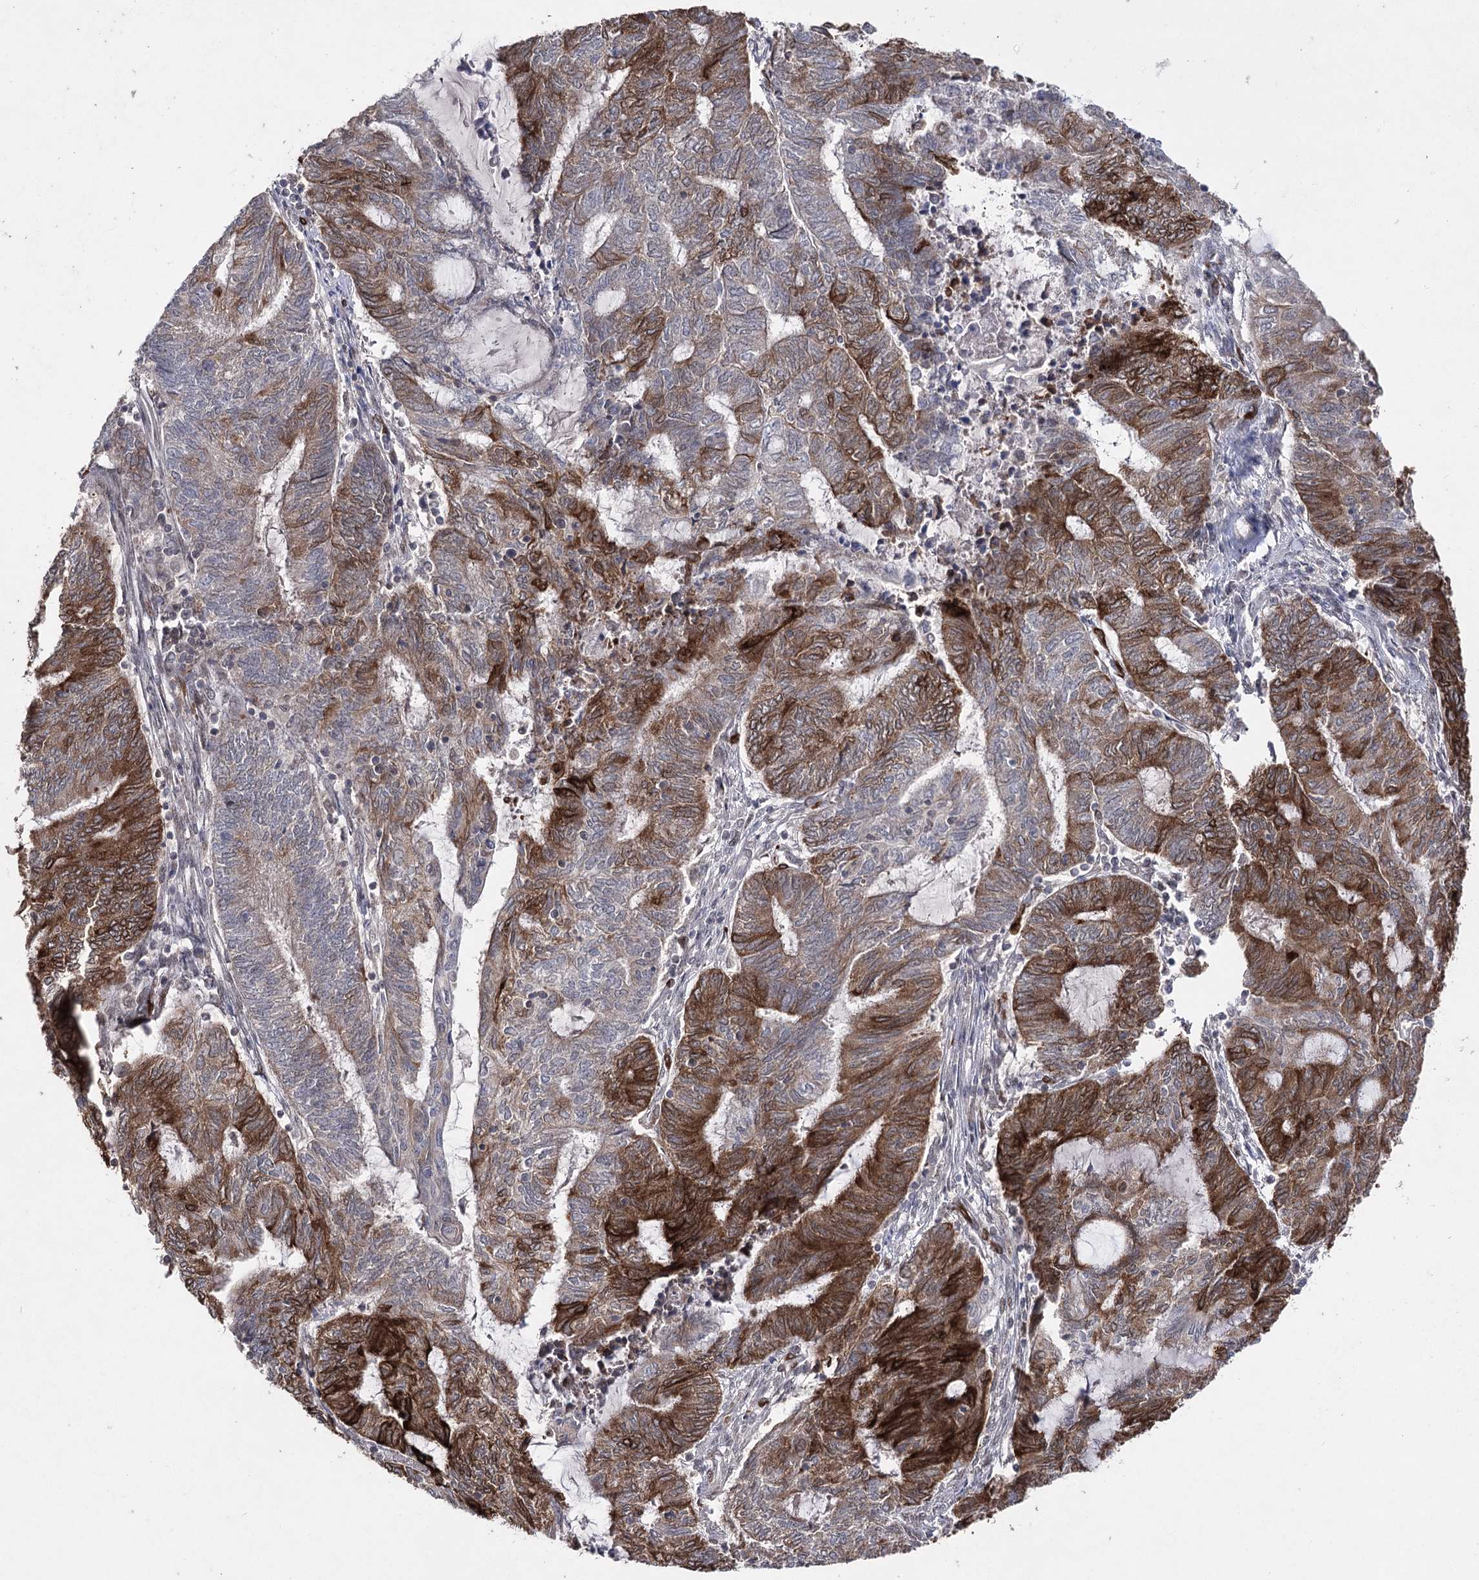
{"staining": {"intensity": "strong", "quantity": "25%-75%", "location": "cytoplasmic/membranous"}, "tissue": "endometrial cancer", "cell_type": "Tumor cells", "image_type": "cancer", "snomed": [{"axis": "morphology", "description": "Adenocarcinoma, NOS"}, {"axis": "topography", "description": "Uterus"}, {"axis": "topography", "description": "Endometrium"}], "caption": "The immunohistochemical stain labels strong cytoplasmic/membranous expression in tumor cells of endometrial cancer (adenocarcinoma) tissue. The protein is shown in brown color, while the nuclei are stained blue.", "gene": "HSD11B2", "patient": {"sex": "female", "age": 70}}